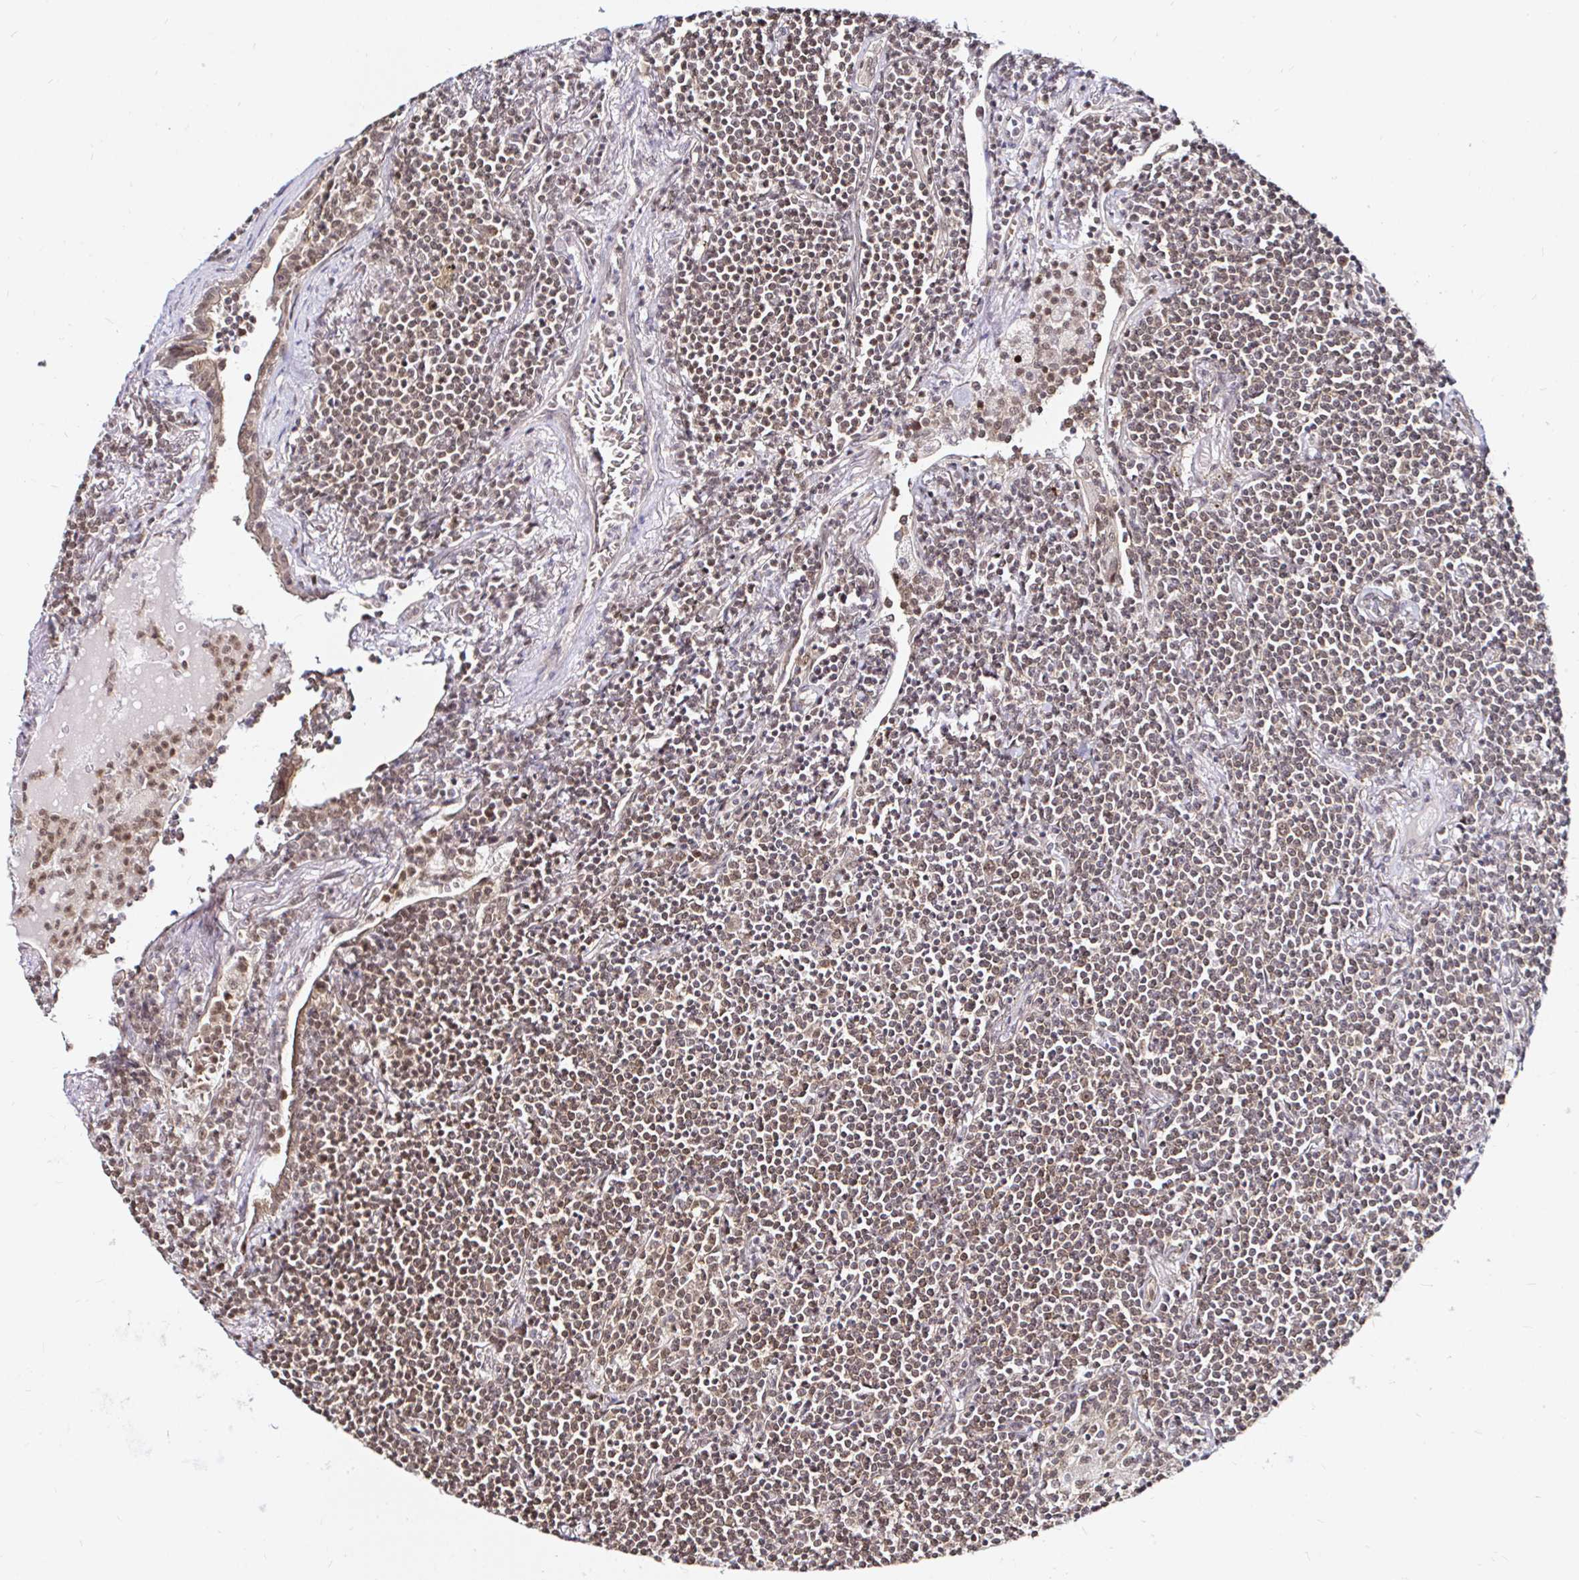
{"staining": {"intensity": "moderate", "quantity": ">75%", "location": "nuclear"}, "tissue": "lymphoma", "cell_type": "Tumor cells", "image_type": "cancer", "snomed": [{"axis": "morphology", "description": "Malignant lymphoma, non-Hodgkin's type, Low grade"}, {"axis": "topography", "description": "Lung"}], "caption": "Immunohistochemistry (IHC) (DAB) staining of human low-grade malignant lymphoma, non-Hodgkin's type reveals moderate nuclear protein expression in approximately >75% of tumor cells.", "gene": "SNRPC", "patient": {"sex": "female", "age": 71}}